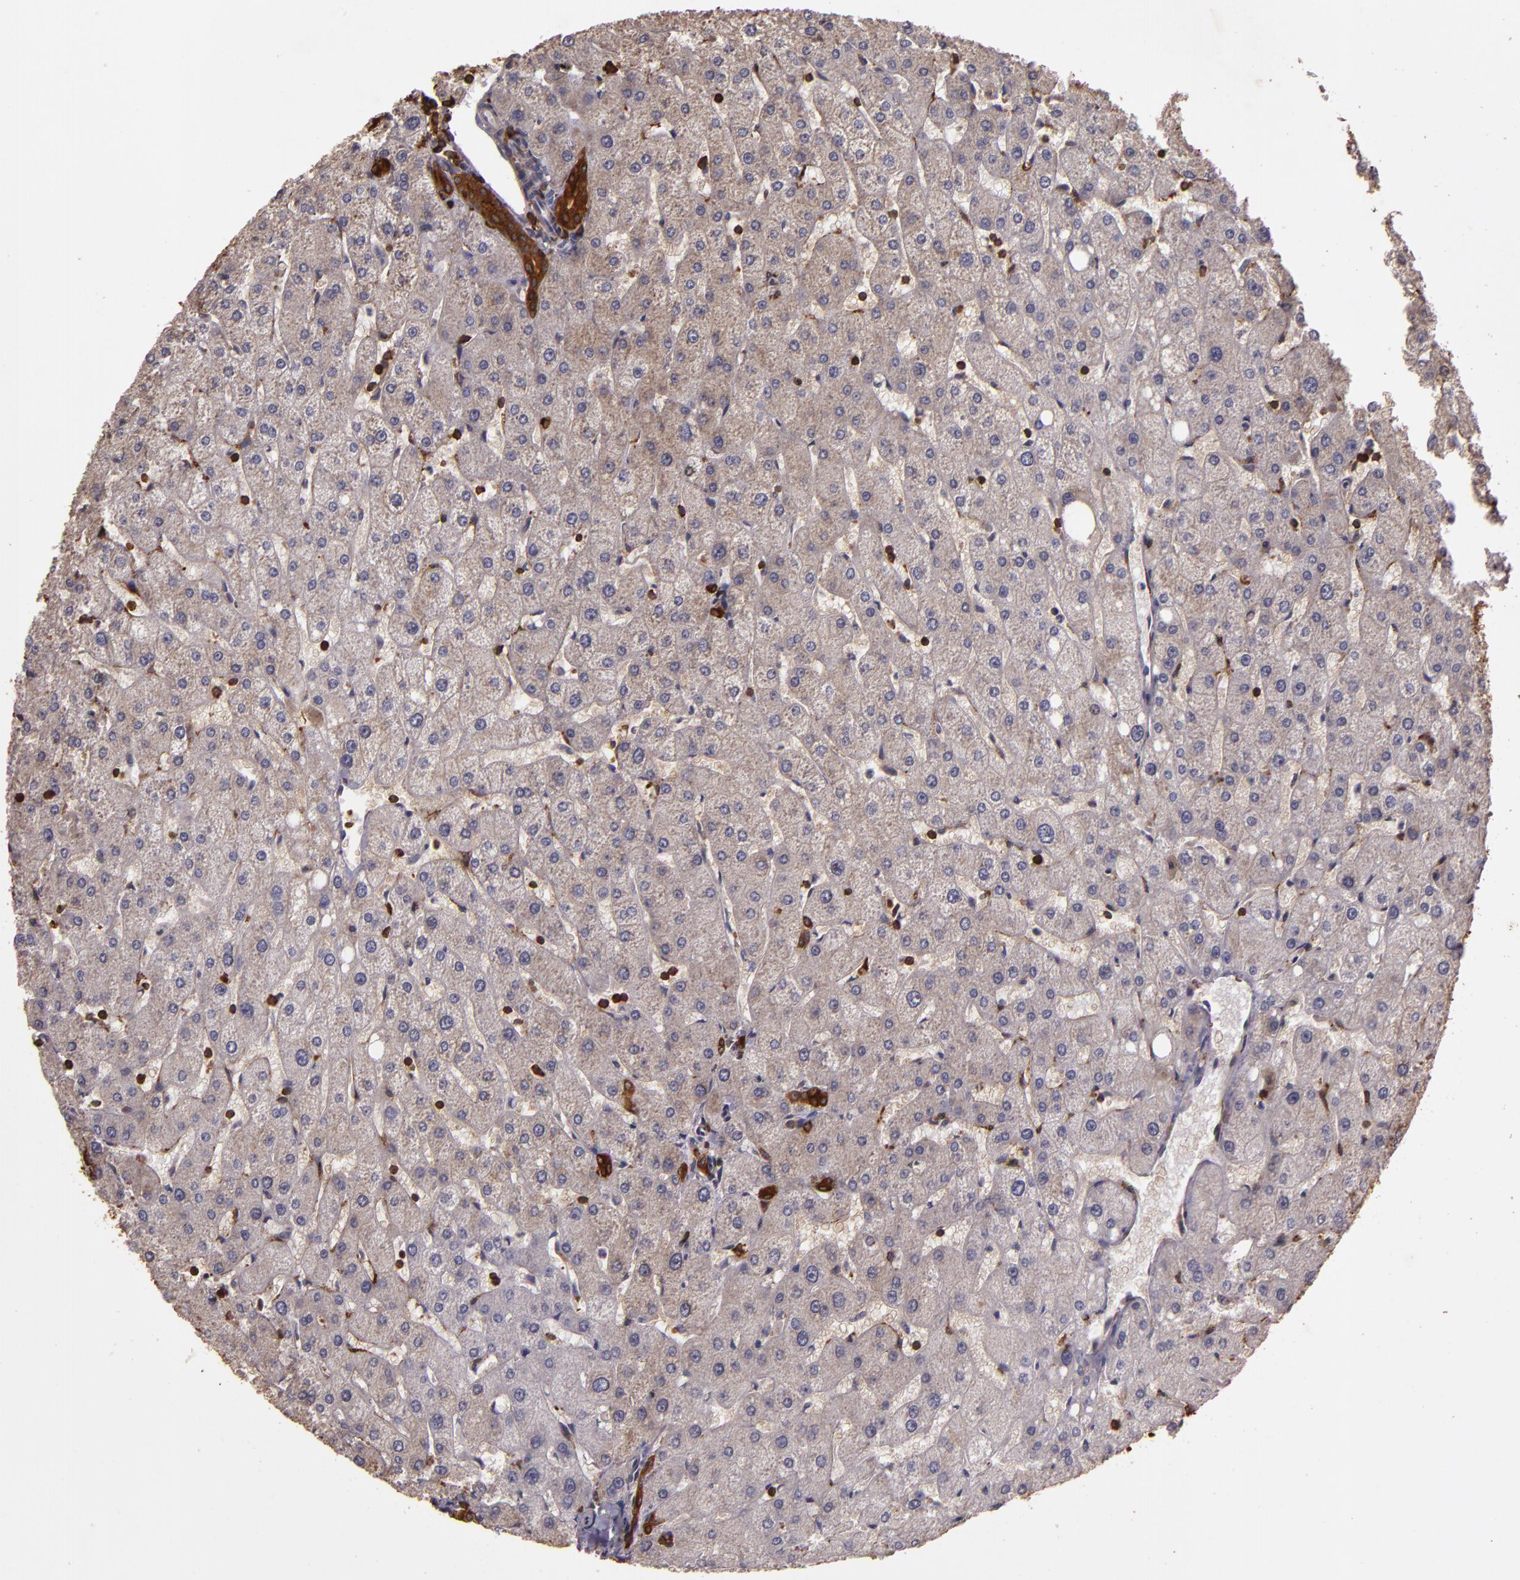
{"staining": {"intensity": "strong", "quantity": ">75%", "location": "cytoplasmic/membranous"}, "tissue": "liver", "cell_type": "Cholangiocytes", "image_type": "normal", "snomed": [{"axis": "morphology", "description": "Normal tissue, NOS"}, {"axis": "topography", "description": "Liver"}], "caption": "DAB (3,3'-diaminobenzidine) immunohistochemical staining of benign human liver demonstrates strong cytoplasmic/membranous protein expression in about >75% of cholangiocytes.", "gene": "SLC9A3R1", "patient": {"sex": "male", "age": 67}}